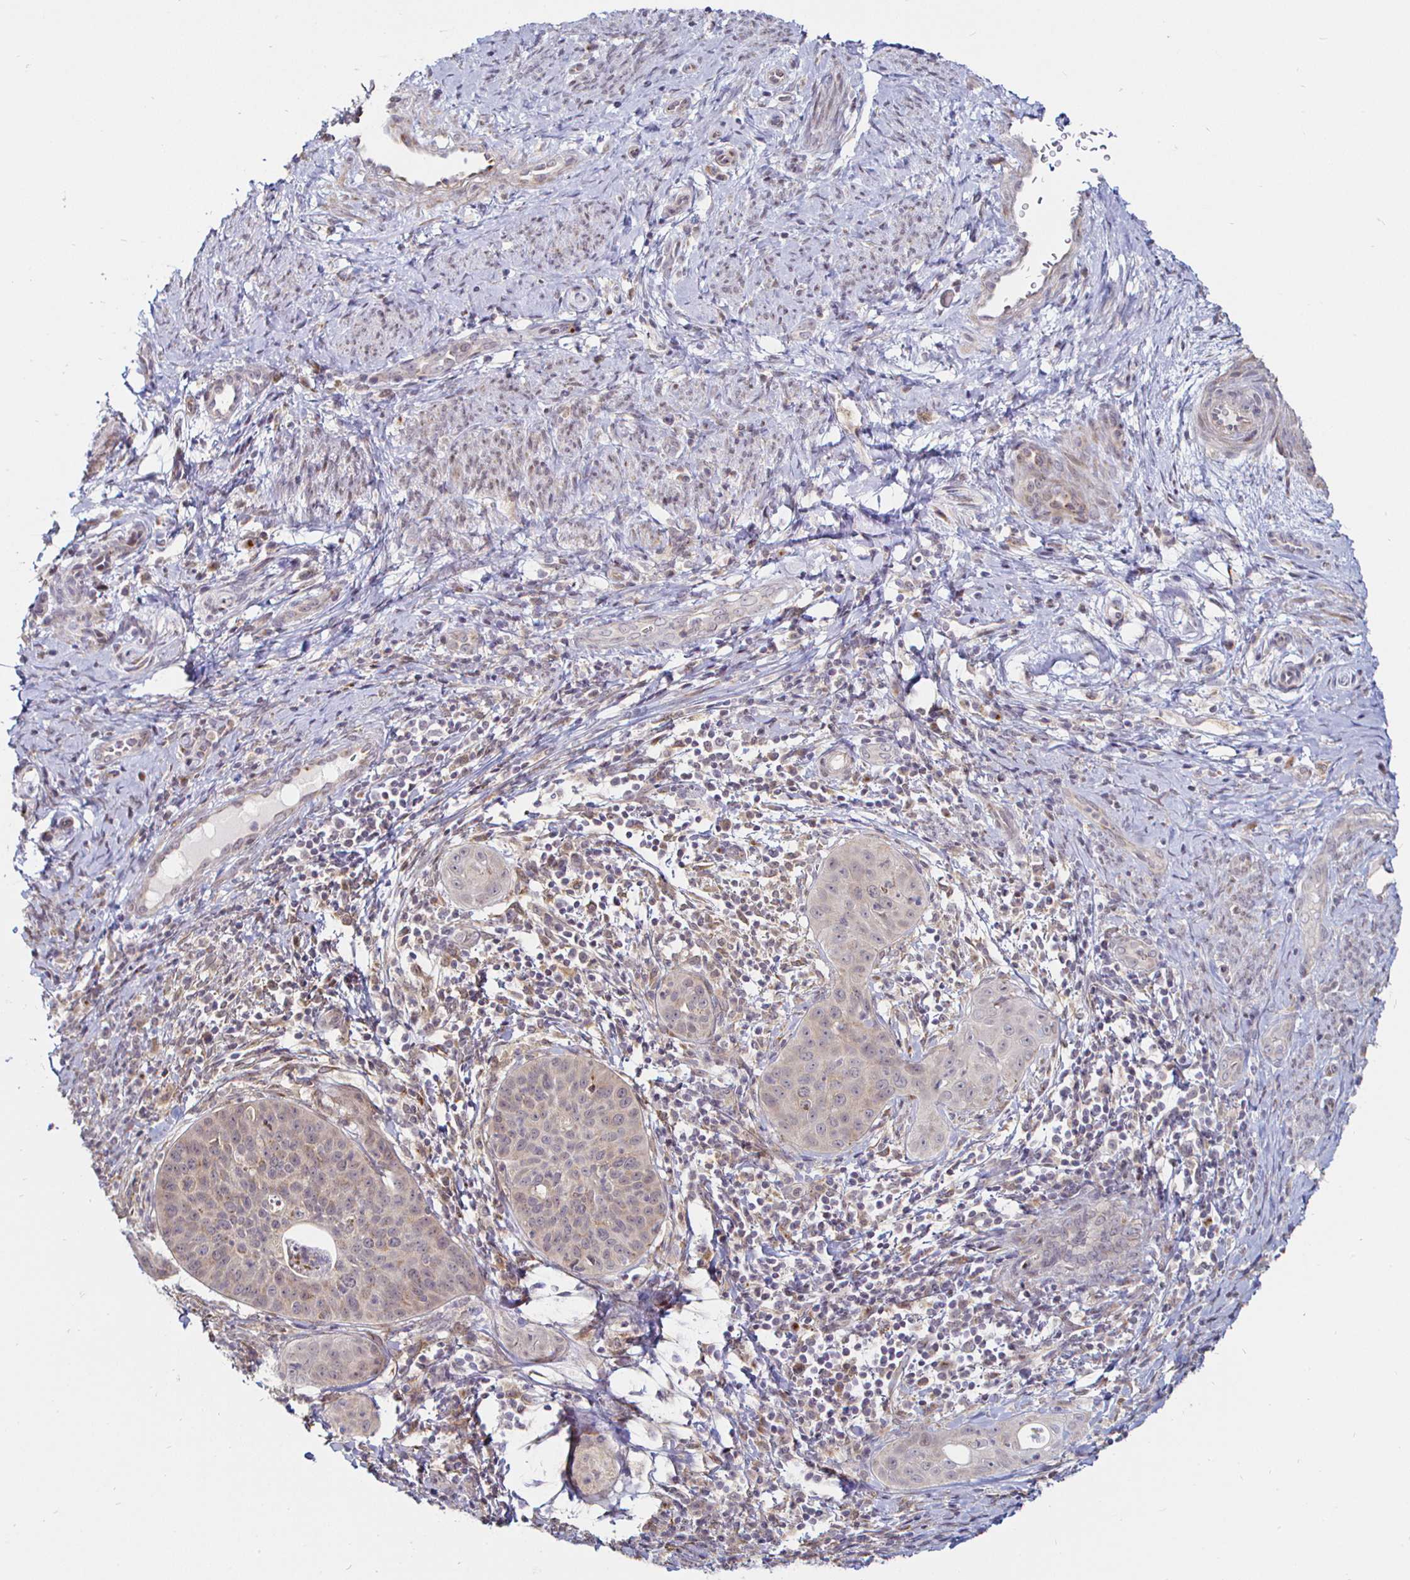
{"staining": {"intensity": "weak", "quantity": "<25%", "location": "cytoplasmic/membranous"}, "tissue": "cervical cancer", "cell_type": "Tumor cells", "image_type": "cancer", "snomed": [{"axis": "morphology", "description": "Squamous cell carcinoma, NOS"}, {"axis": "topography", "description": "Cervix"}], "caption": "This is an immunohistochemistry (IHC) histopathology image of human squamous cell carcinoma (cervical). There is no expression in tumor cells.", "gene": "ATG3", "patient": {"sex": "female", "age": 30}}